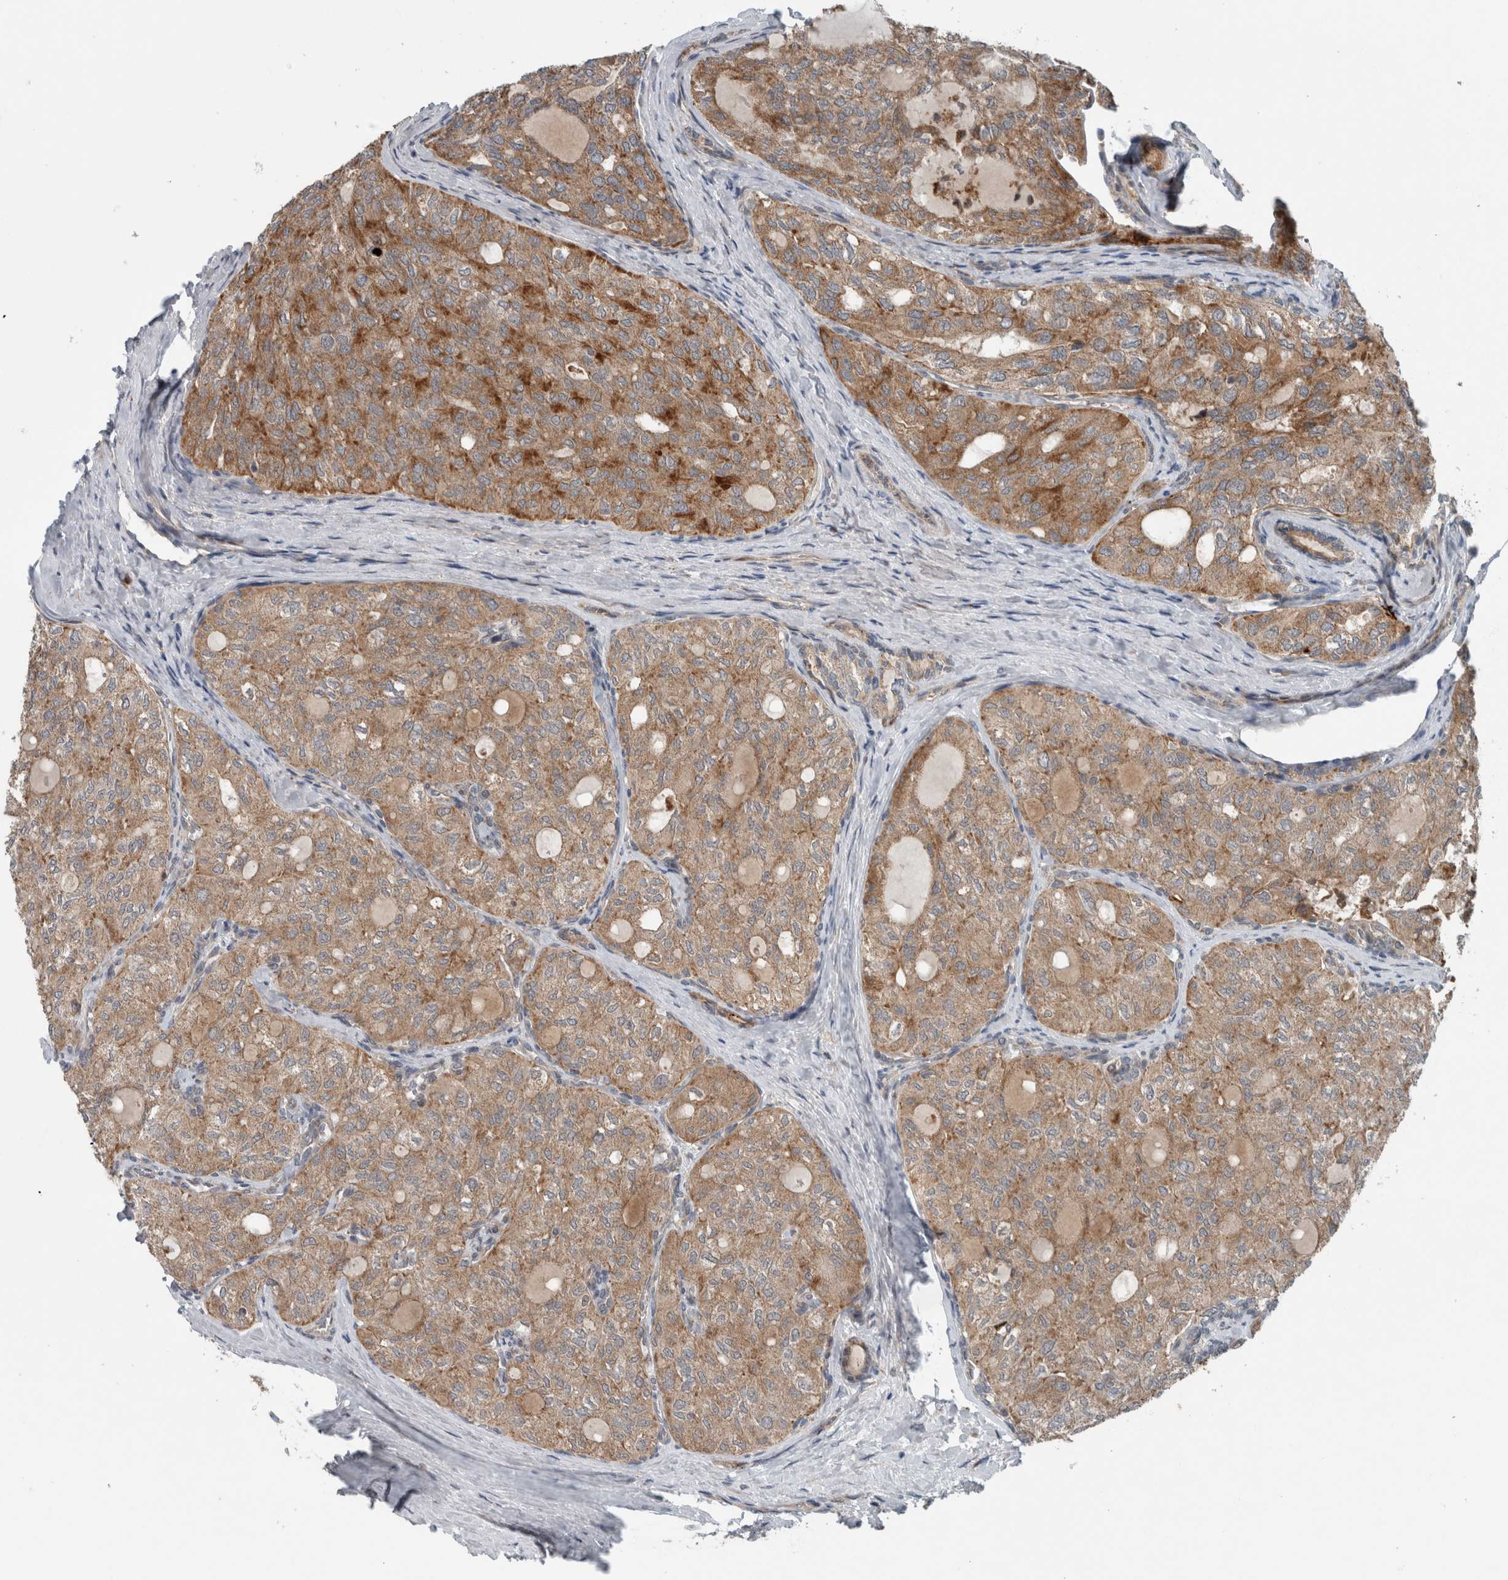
{"staining": {"intensity": "moderate", "quantity": ">75%", "location": "cytoplasmic/membranous"}, "tissue": "thyroid cancer", "cell_type": "Tumor cells", "image_type": "cancer", "snomed": [{"axis": "morphology", "description": "Follicular adenoma carcinoma, NOS"}, {"axis": "topography", "description": "Thyroid gland"}], "caption": "Immunohistochemical staining of human thyroid cancer (follicular adenoma carcinoma) demonstrates moderate cytoplasmic/membranous protein expression in about >75% of tumor cells.", "gene": "GBA2", "patient": {"sex": "male", "age": 75}}